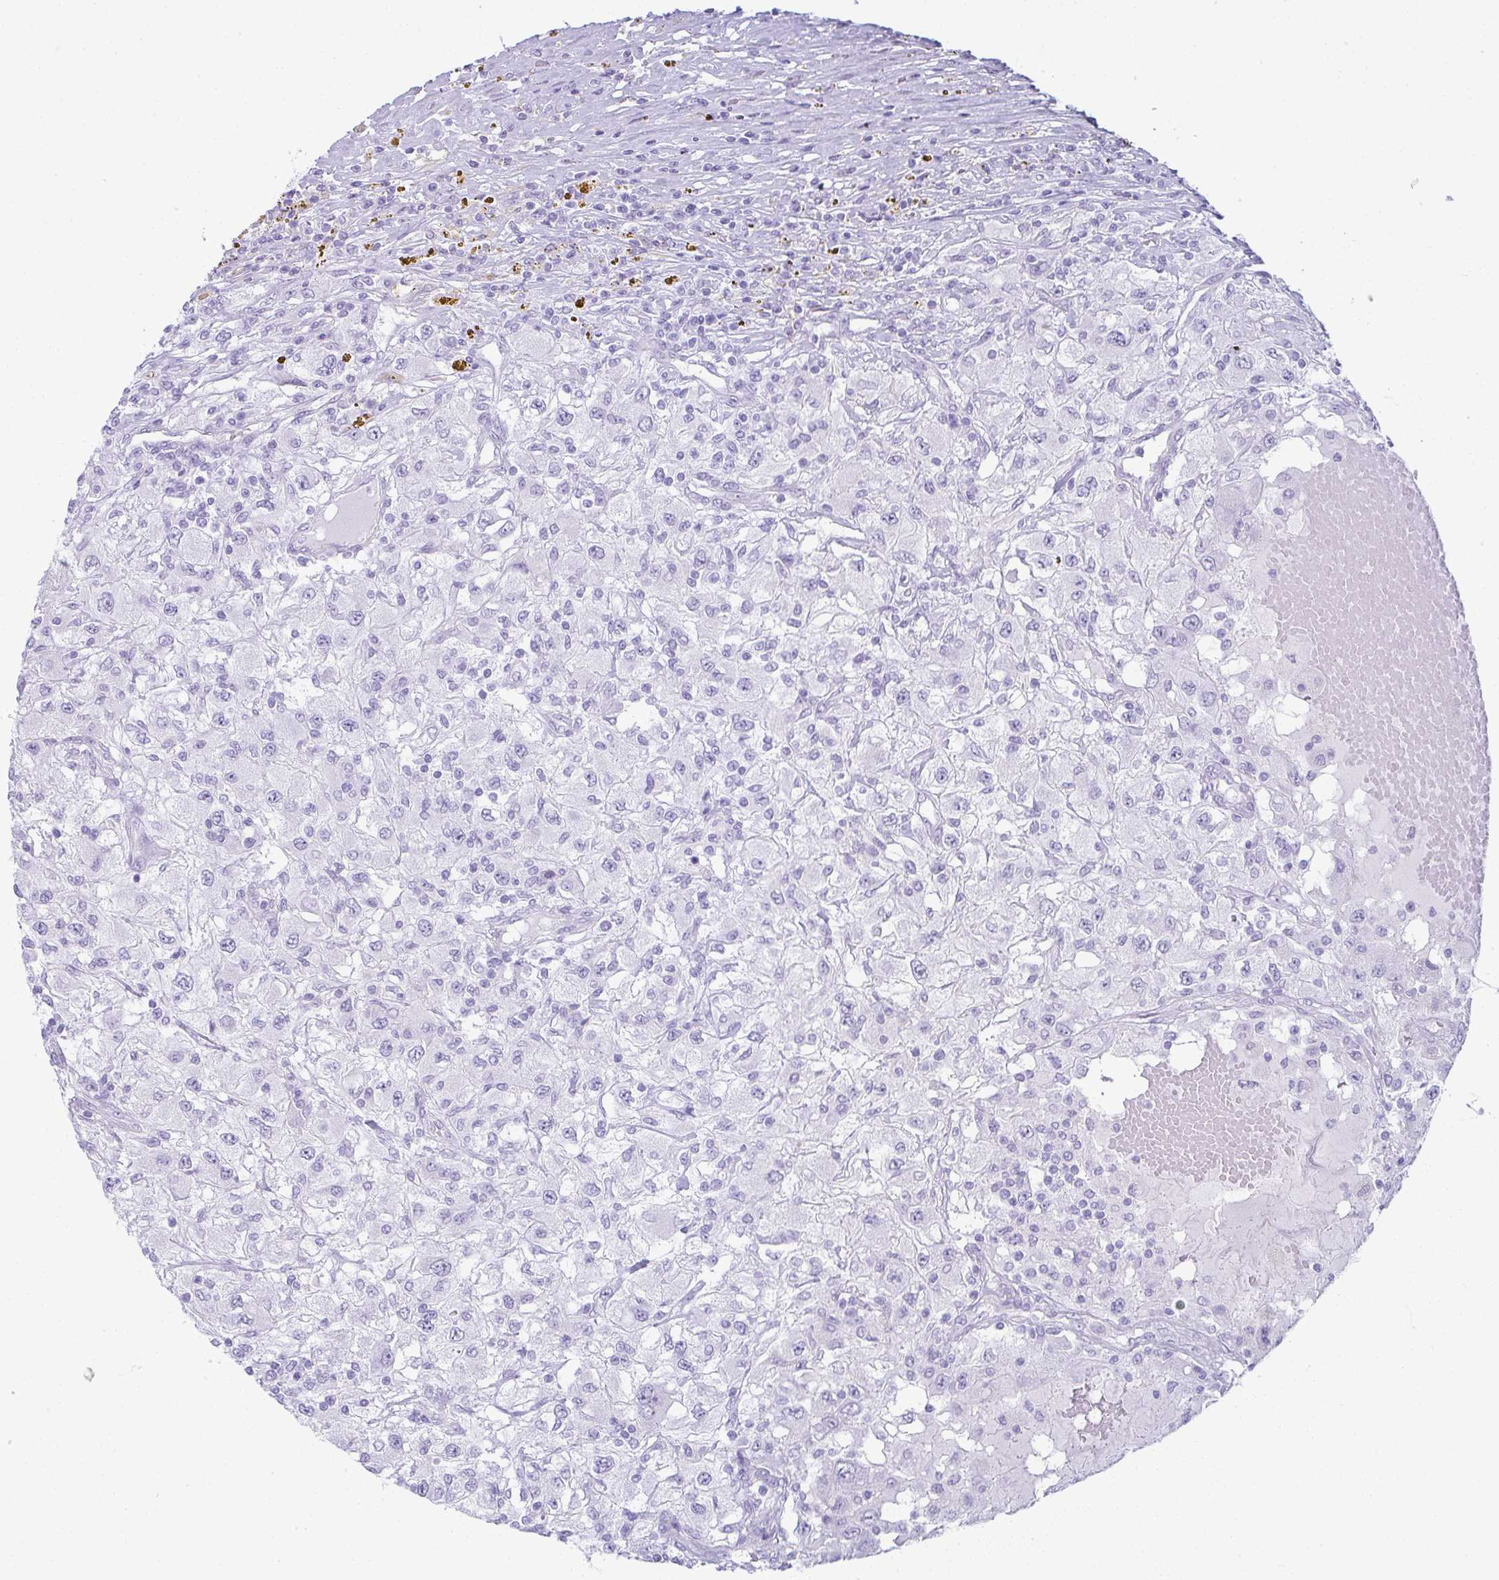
{"staining": {"intensity": "negative", "quantity": "none", "location": "none"}, "tissue": "renal cancer", "cell_type": "Tumor cells", "image_type": "cancer", "snomed": [{"axis": "morphology", "description": "Adenocarcinoma, NOS"}, {"axis": "topography", "description": "Kidney"}], "caption": "IHC histopathology image of neoplastic tissue: human renal cancer stained with DAB exhibits no significant protein staining in tumor cells.", "gene": "RASL10A", "patient": {"sex": "female", "age": 67}}